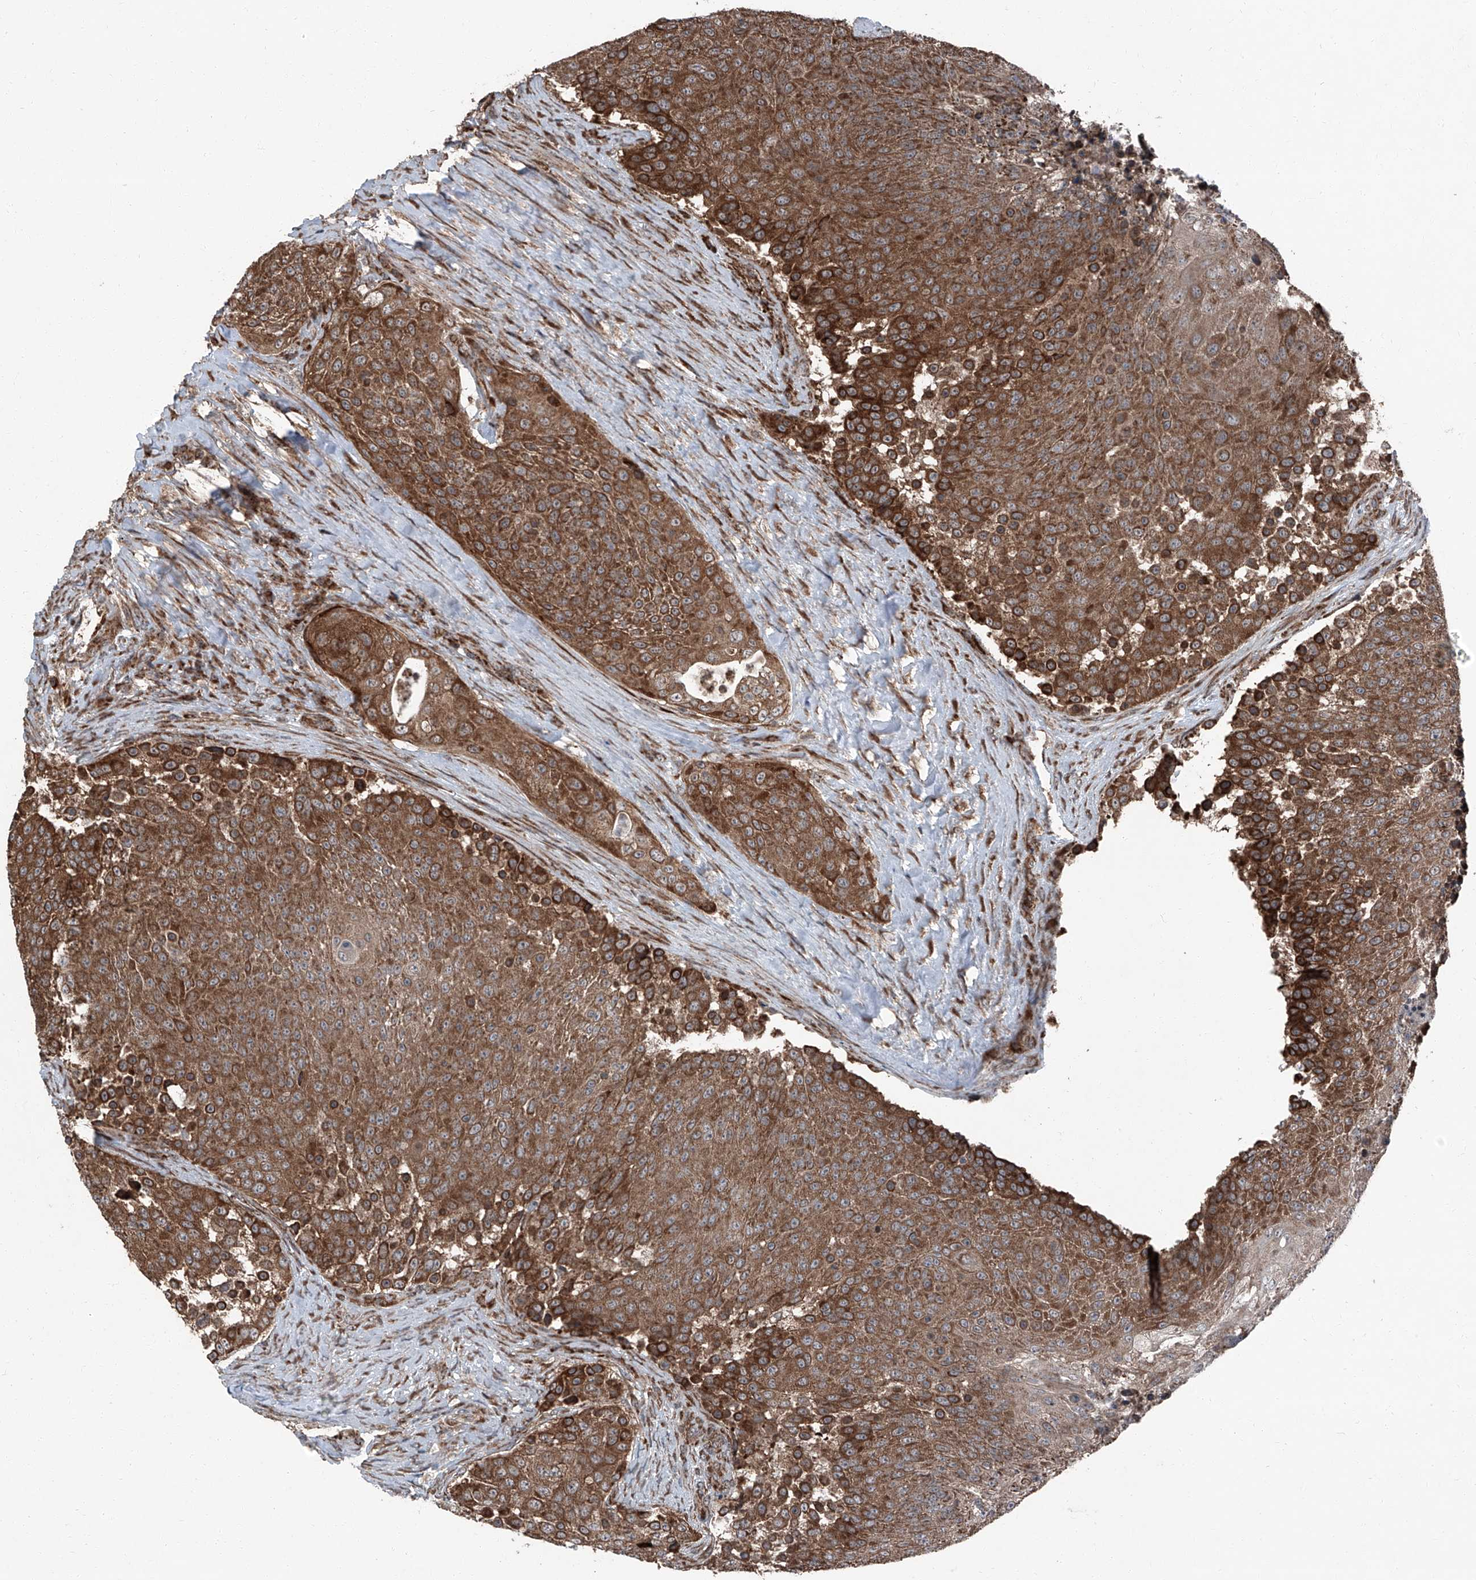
{"staining": {"intensity": "strong", "quantity": ">75%", "location": "cytoplasmic/membranous"}, "tissue": "urothelial cancer", "cell_type": "Tumor cells", "image_type": "cancer", "snomed": [{"axis": "morphology", "description": "Urothelial carcinoma, High grade"}, {"axis": "topography", "description": "Urinary bladder"}], "caption": "The photomicrograph exhibits staining of urothelial cancer, revealing strong cytoplasmic/membranous protein expression (brown color) within tumor cells.", "gene": "LIMK1", "patient": {"sex": "female", "age": 63}}